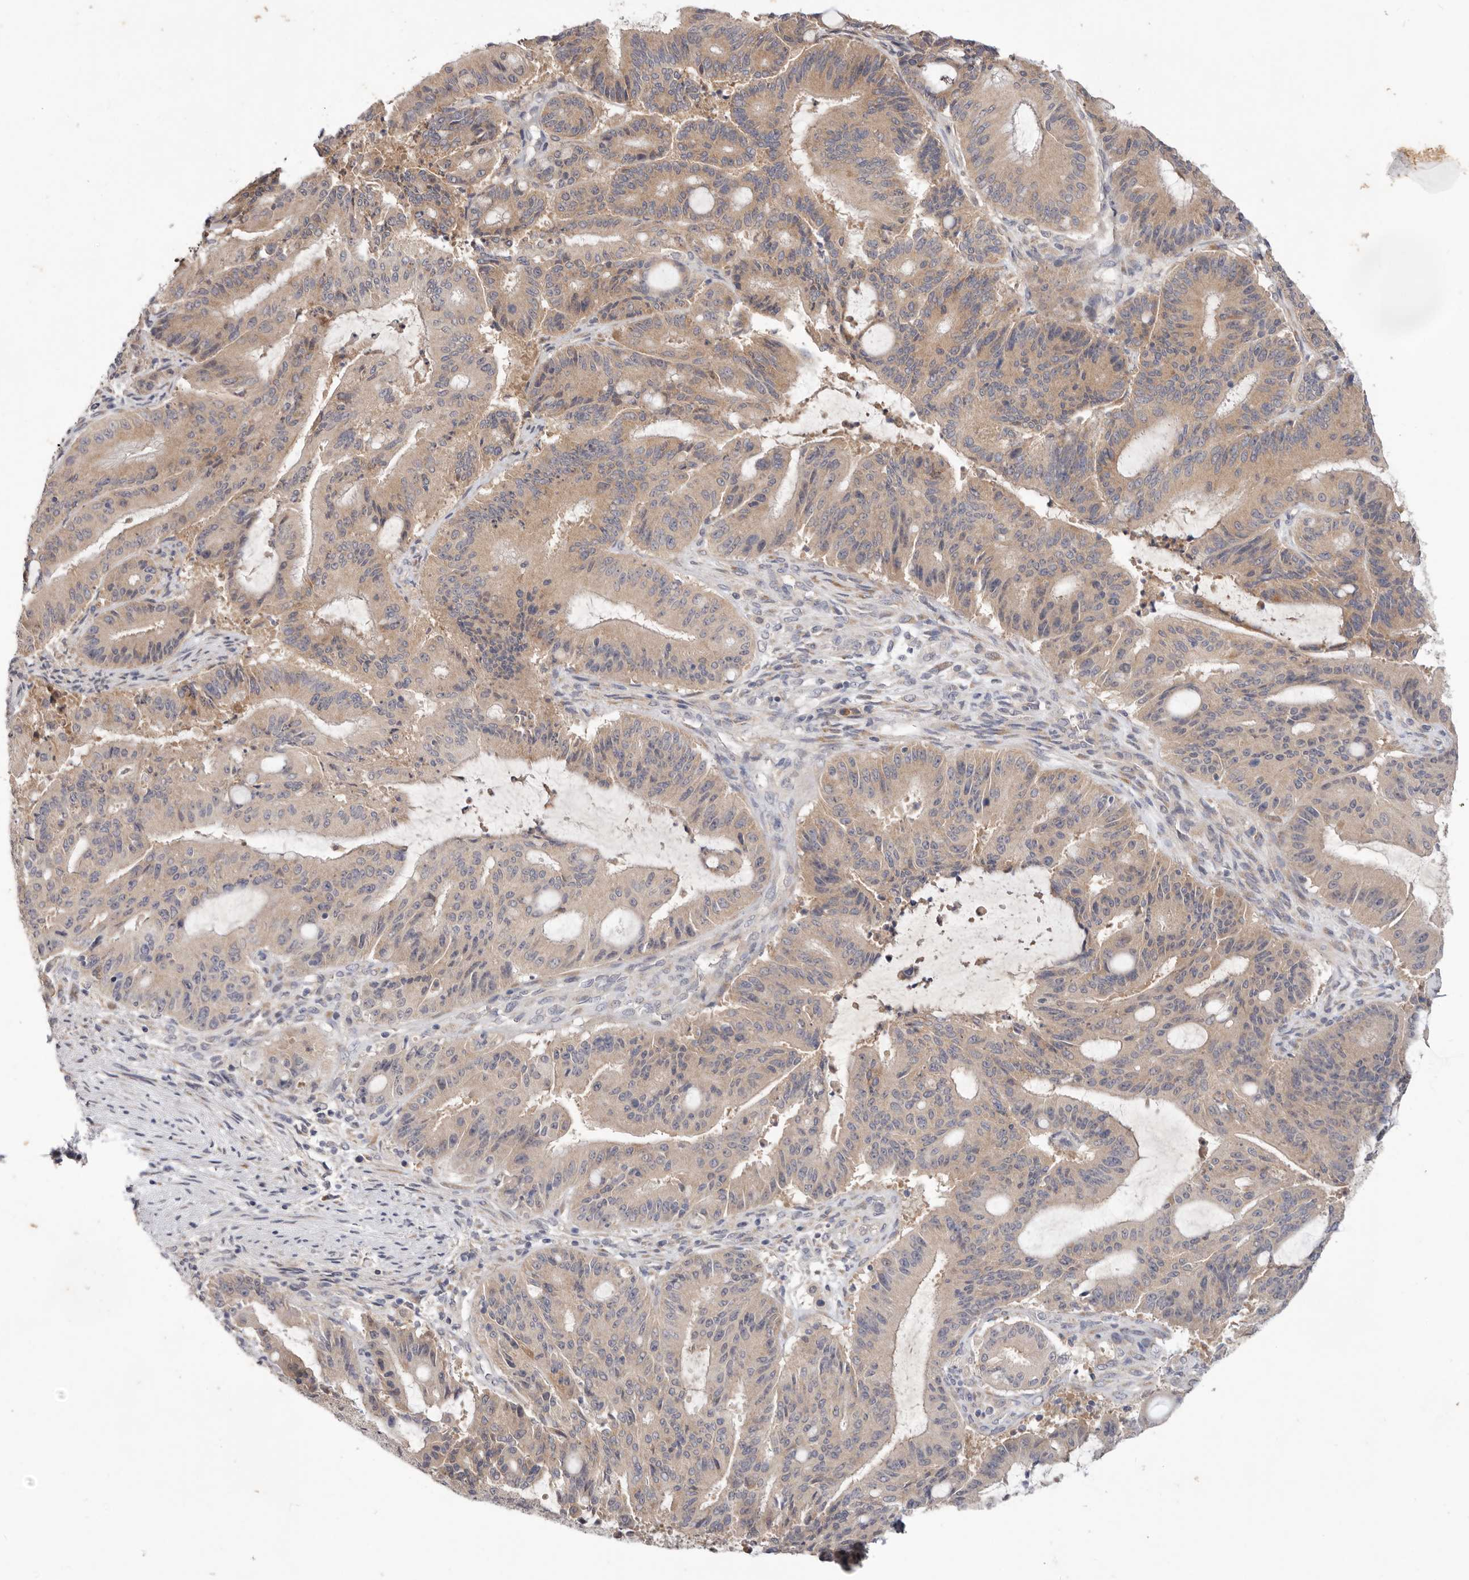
{"staining": {"intensity": "weak", "quantity": ">75%", "location": "cytoplasmic/membranous"}, "tissue": "liver cancer", "cell_type": "Tumor cells", "image_type": "cancer", "snomed": [{"axis": "morphology", "description": "Normal tissue, NOS"}, {"axis": "morphology", "description": "Cholangiocarcinoma"}, {"axis": "topography", "description": "Liver"}, {"axis": "topography", "description": "Peripheral nerve tissue"}], "caption": "IHC staining of liver cholangiocarcinoma, which displays low levels of weak cytoplasmic/membranous staining in approximately >75% of tumor cells indicating weak cytoplasmic/membranous protein staining. The staining was performed using DAB (brown) for protein detection and nuclei were counterstained in hematoxylin (blue).", "gene": "WDR77", "patient": {"sex": "female", "age": 73}}